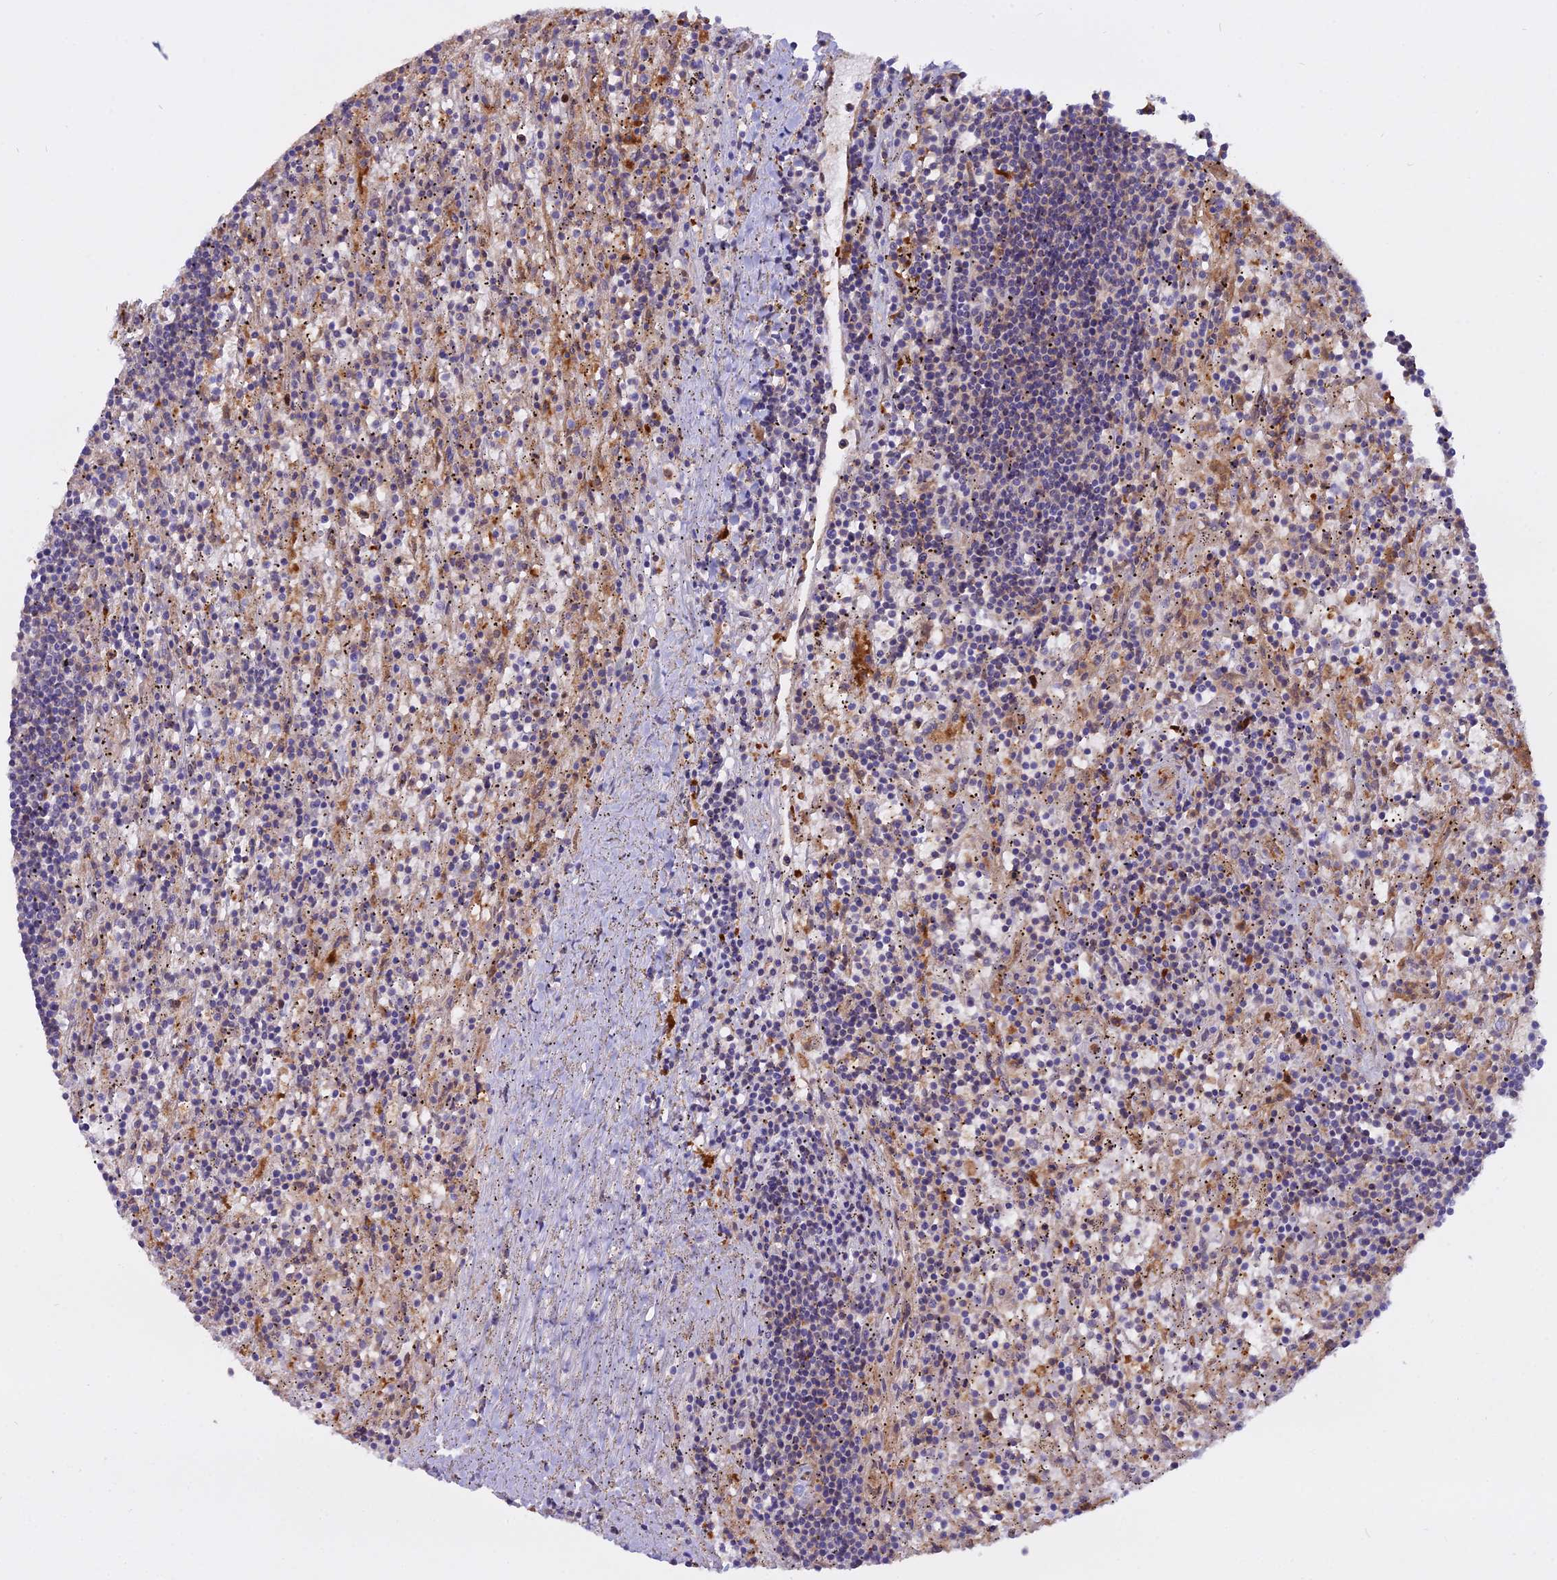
{"staining": {"intensity": "negative", "quantity": "none", "location": "none"}, "tissue": "lymphoma", "cell_type": "Tumor cells", "image_type": "cancer", "snomed": [{"axis": "morphology", "description": "Malignant lymphoma, non-Hodgkin's type, Low grade"}, {"axis": "topography", "description": "Spleen"}], "caption": "High magnification brightfield microscopy of lymphoma stained with DAB (3,3'-diaminobenzidine) (brown) and counterstained with hematoxylin (blue): tumor cells show no significant expression. (DAB (3,3'-diaminobenzidine) immunohistochemistry (IHC) with hematoxylin counter stain).", "gene": "NPEPL1", "patient": {"sex": "male", "age": 76}}